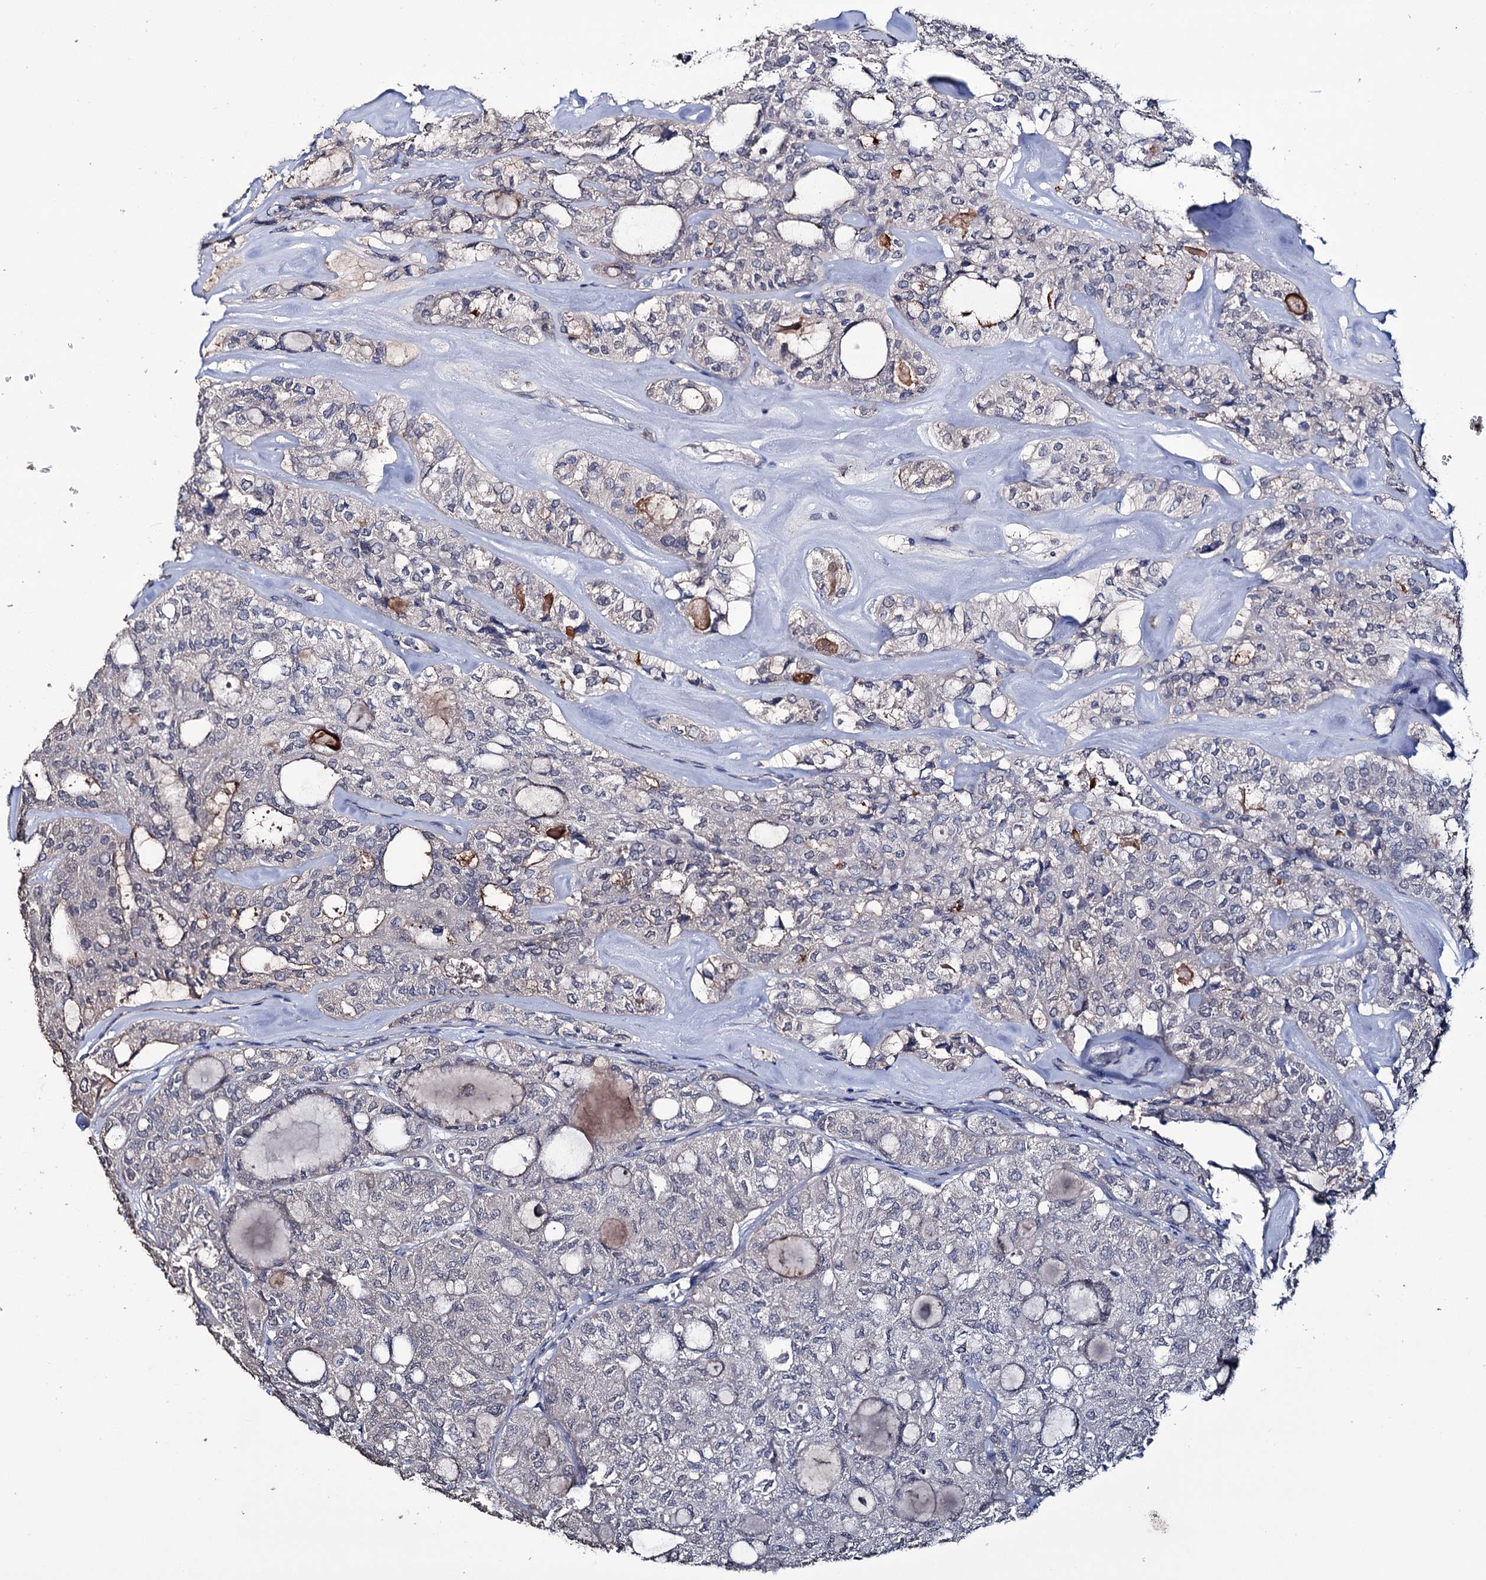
{"staining": {"intensity": "negative", "quantity": "none", "location": "none"}, "tissue": "thyroid cancer", "cell_type": "Tumor cells", "image_type": "cancer", "snomed": [{"axis": "morphology", "description": "Follicular adenoma carcinoma, NOS"}, {"axis": "topography", "description": "Thyroid gland"}], "caption": "DAB immunohistochemical staining of thyroid cancer displays no significant positivity in tumor cells. The staining was performed using DAB (3,3'-diaminobenzidine) to visualize the protein expression in brown, while the nuclei were stained in blue with hematoxylin (Magnification: 20x).", "gene": "EPB41L5", "patient": {"sex": "male", "age": 75}}